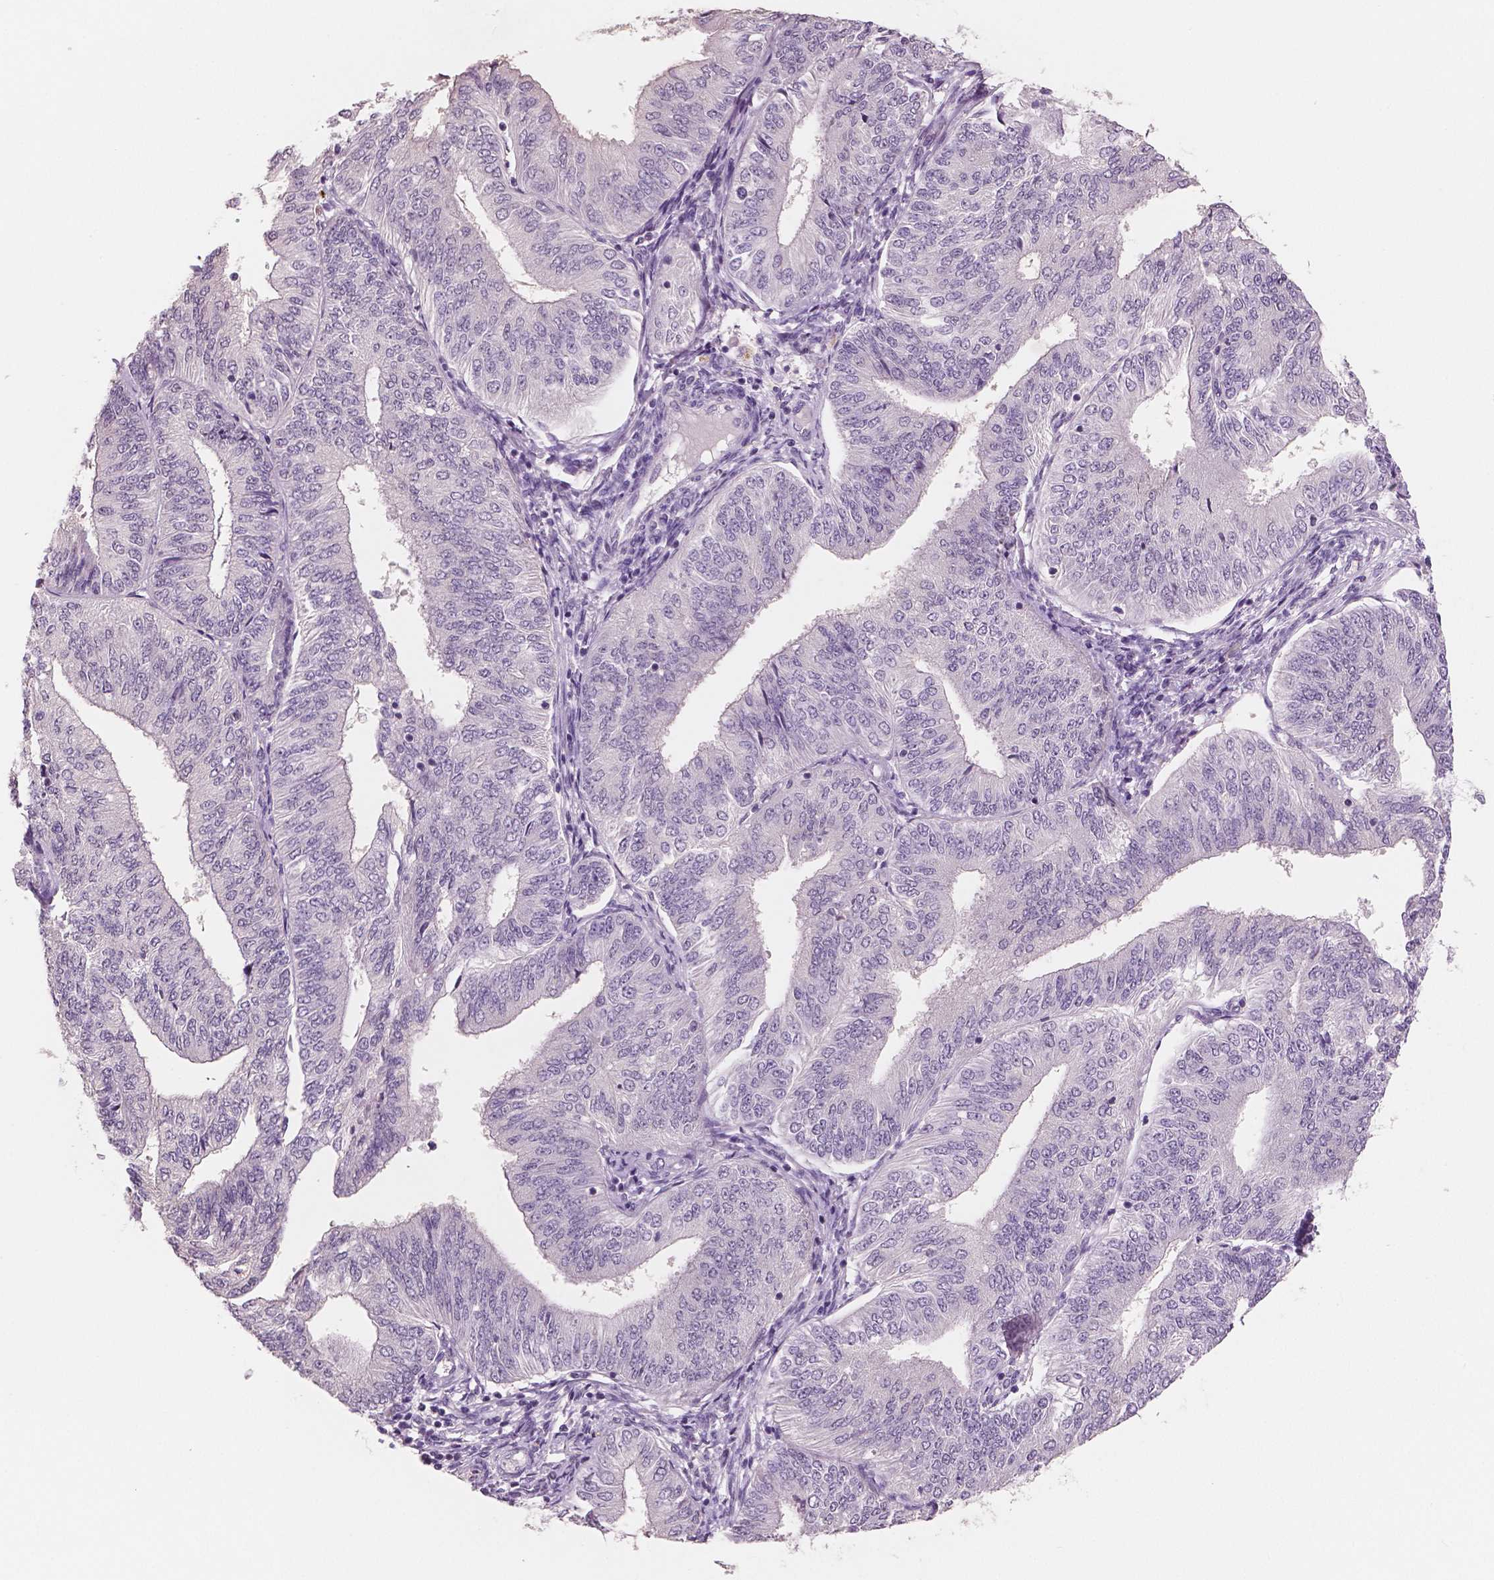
{"staining": {"intensity": "negative", "quantity": "none", "location": "none"}, "tissue": "endometrial cancer", "cell_type": "Tumor cells", "image_type": "cancer", "snomed": [{"axis": "morphology", "description": "Adenocarcinoma, NOS"}, {"axis": "topography", "description": "Endometrium"}], "caption": "This is a image of immunohistochemistry staining of endometrial cancer, which shows no expression in tumor cells.", "gene": "NECAB1", "patient": {"sex": "female", "age": 58}}